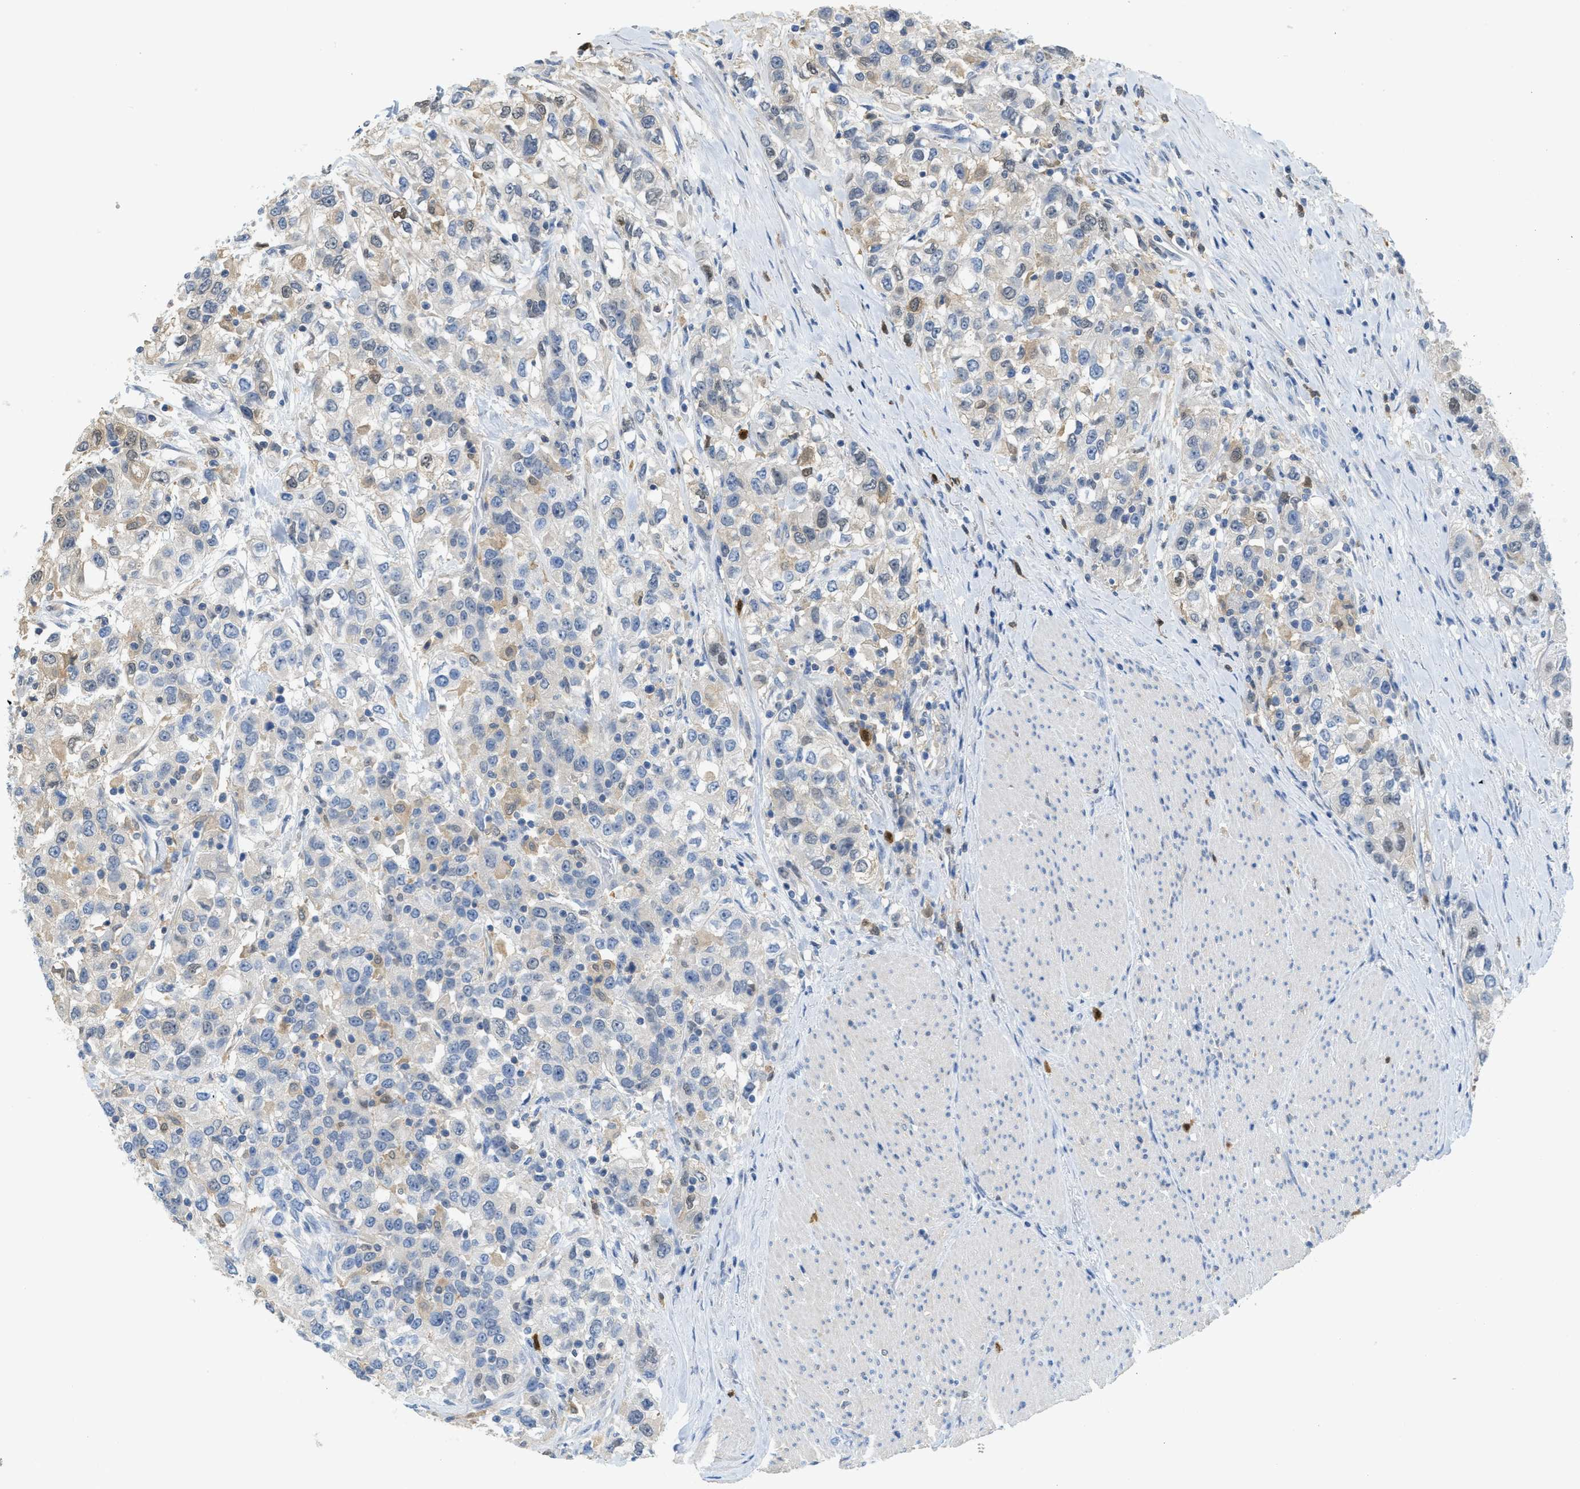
{"staining": {"intensity": "weak", "quantity": "<25%", "location": "cytoplasmic/membranous"}, "tissue": "urothelial cancer", "cell_type": "Tumor cells", "image_type": "cancer", "snomed": [{"axis": "morphology", "description": "Urothelial carcinoma, High grade"}, {"axis": "topography", "description": "Urinary bladder"}], "caption": "DAB immunohistochemical staining of human urothelial cancer displays no significant positivity in tumor cells.", "gene": "SERPINB1", "patient": {"sex": "female", "age": 80}}